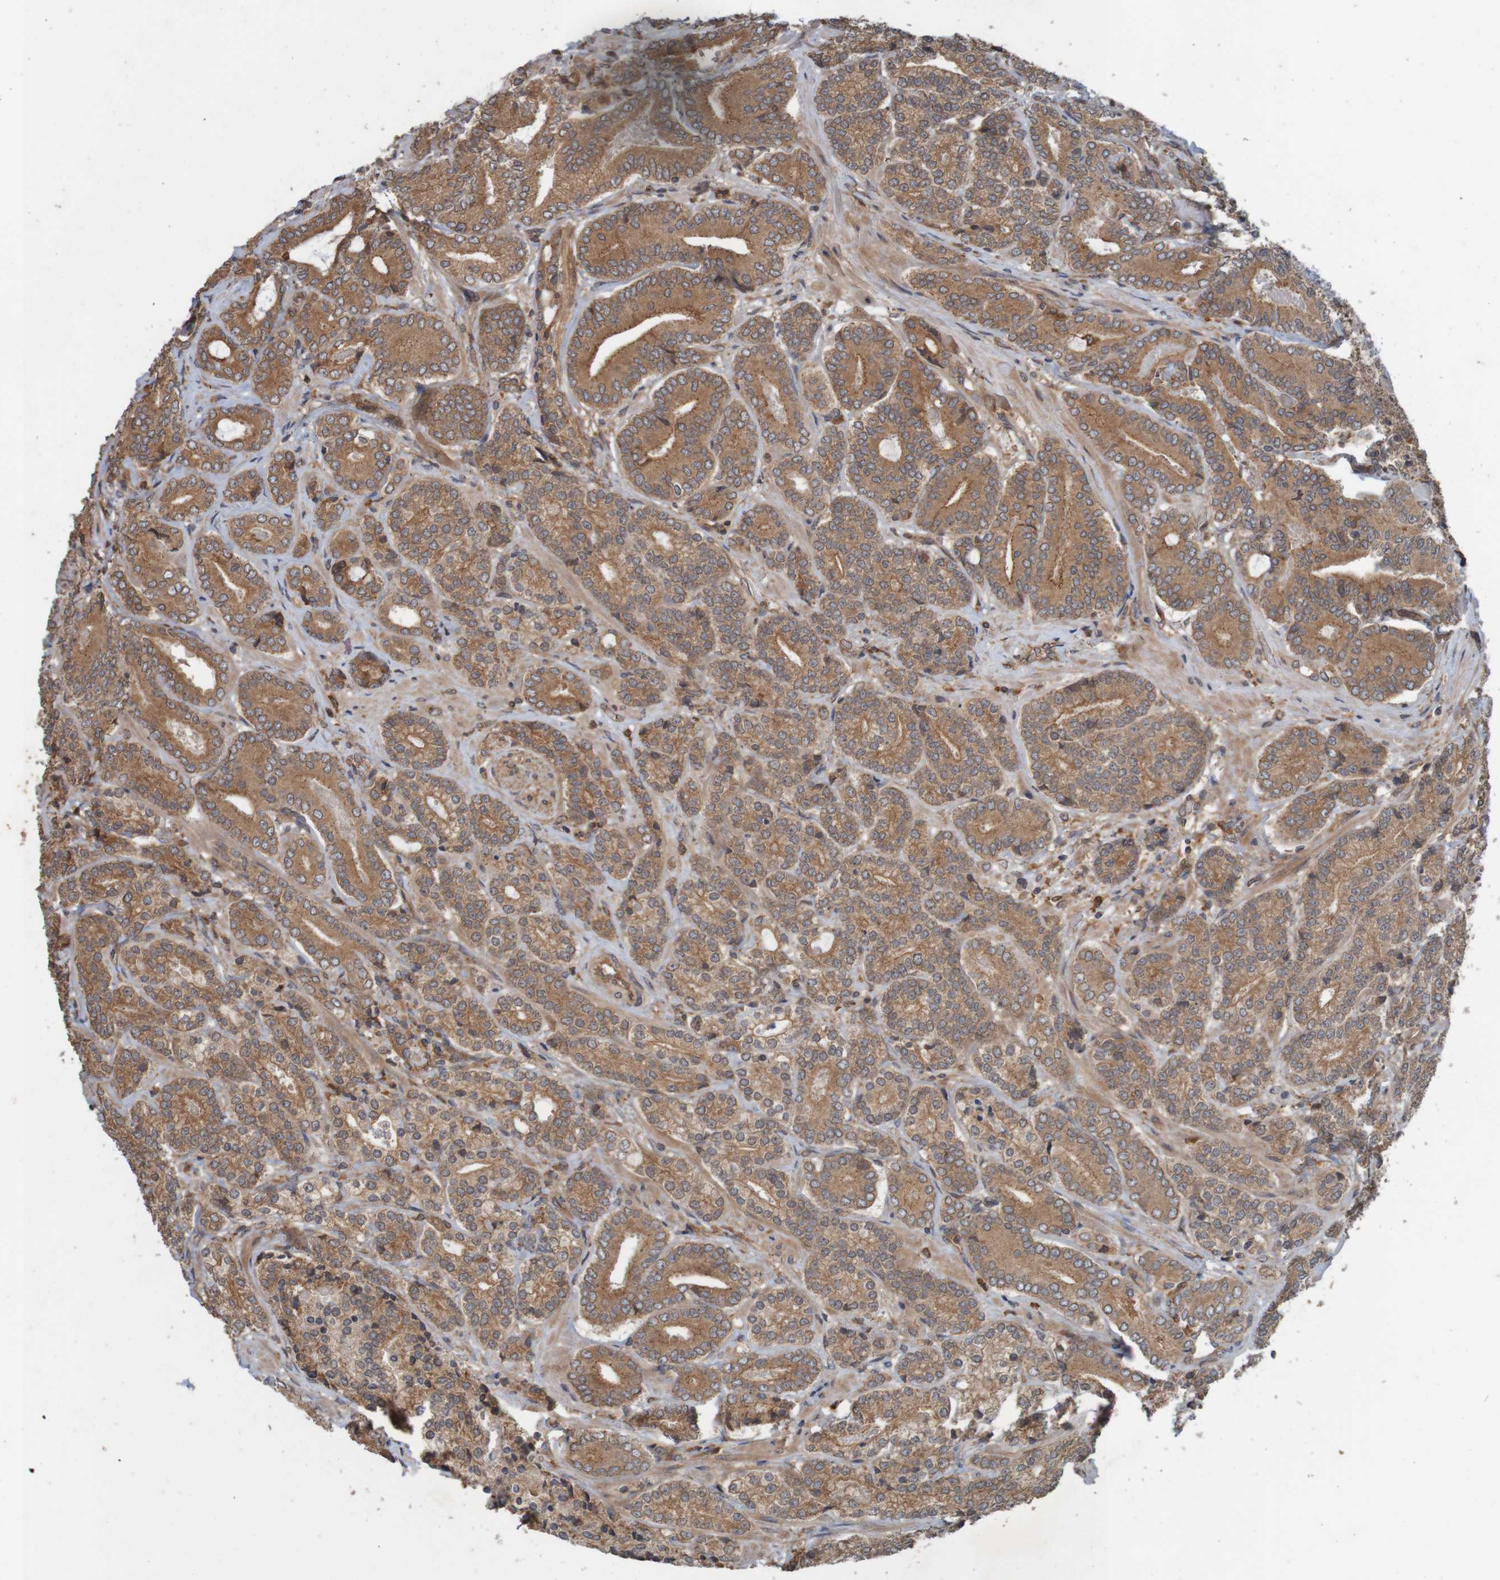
{"staining": {"intensity": "moderate", "quantity": ">75%", "location": "cytoplasmic/membranous"}, "tissue": "prostate cancer", "cell_type": "Tumor cells", "image_type": "cancer", "snomed": [{"axis": "morphology", "description": "Adenocarcinoma, High grade"}, {"axis": "topography", "description": "Prostate"}], "caption": "Protein expression analysis of human prostate high-grade adenocarcinoma reveals moderate cytoplasmic/membranous expression in about >75% of tumor cells.", "gene": "ARHGEF11", "patient": {"sex": "male", "age": 61}}